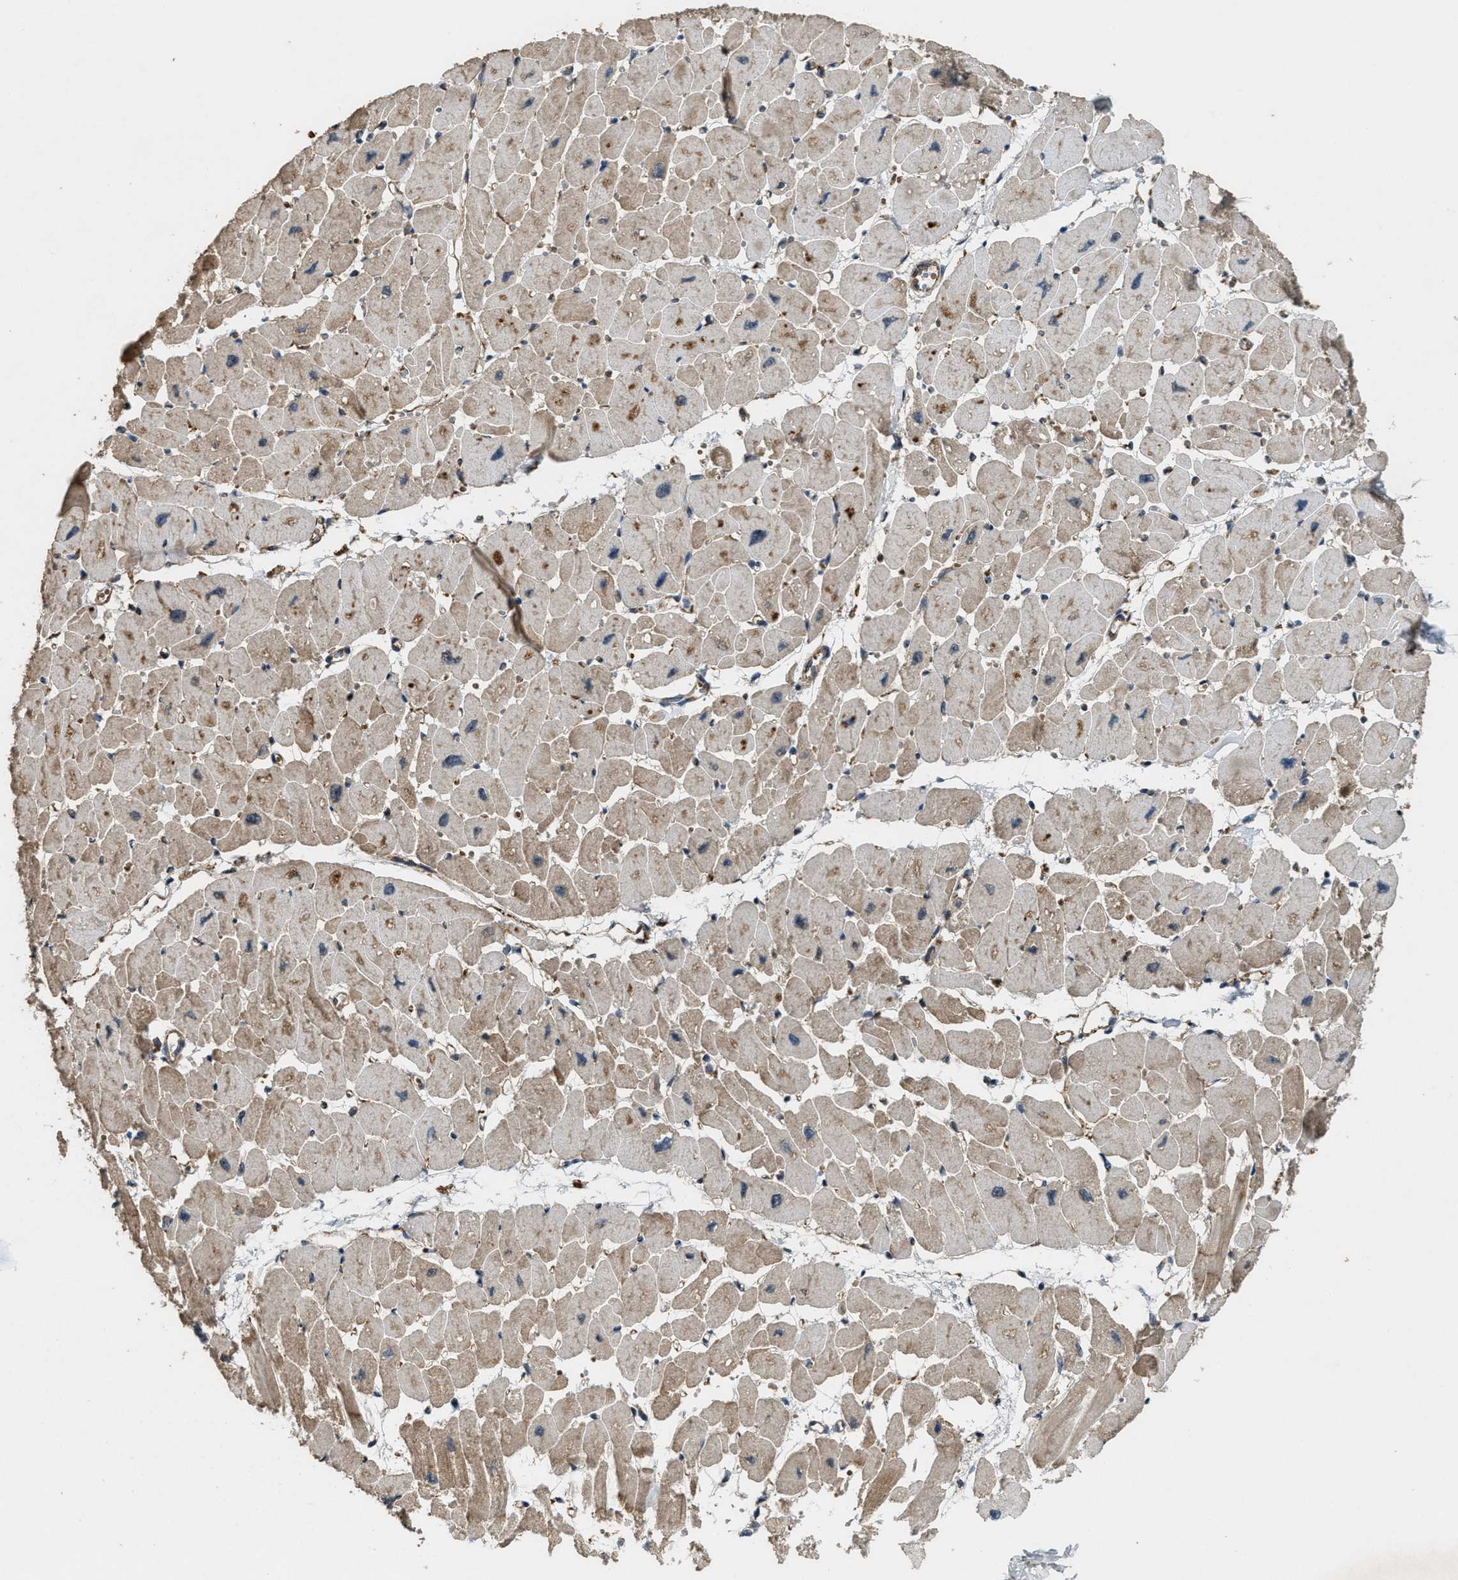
{"staining": {"intensity": "moderate", "quantity": ">75%", "location": "cytoplasmic/membranous"}, "tissue": "heart muscle", "cell_type": "Cardiomyocytes", "image_type": "normal", "snomed": [{"axis": "morphology", "description": "Normal tissue, NOS"}, {"axis": "topography", "description": "Heart"}], "caption": "Immunohistochemistry micrograph of unremarkable heart muscle: human heart muscle stained using IHC exhibits medium levels of moderate protein expression localized specifically in the cytoplasmic/membranous of cardiomyocytes, appearing as a cytoplasmic/membranous brown color.", "gene": "ARHGEF5", "patient": {"sex": "female", "age": 54}}